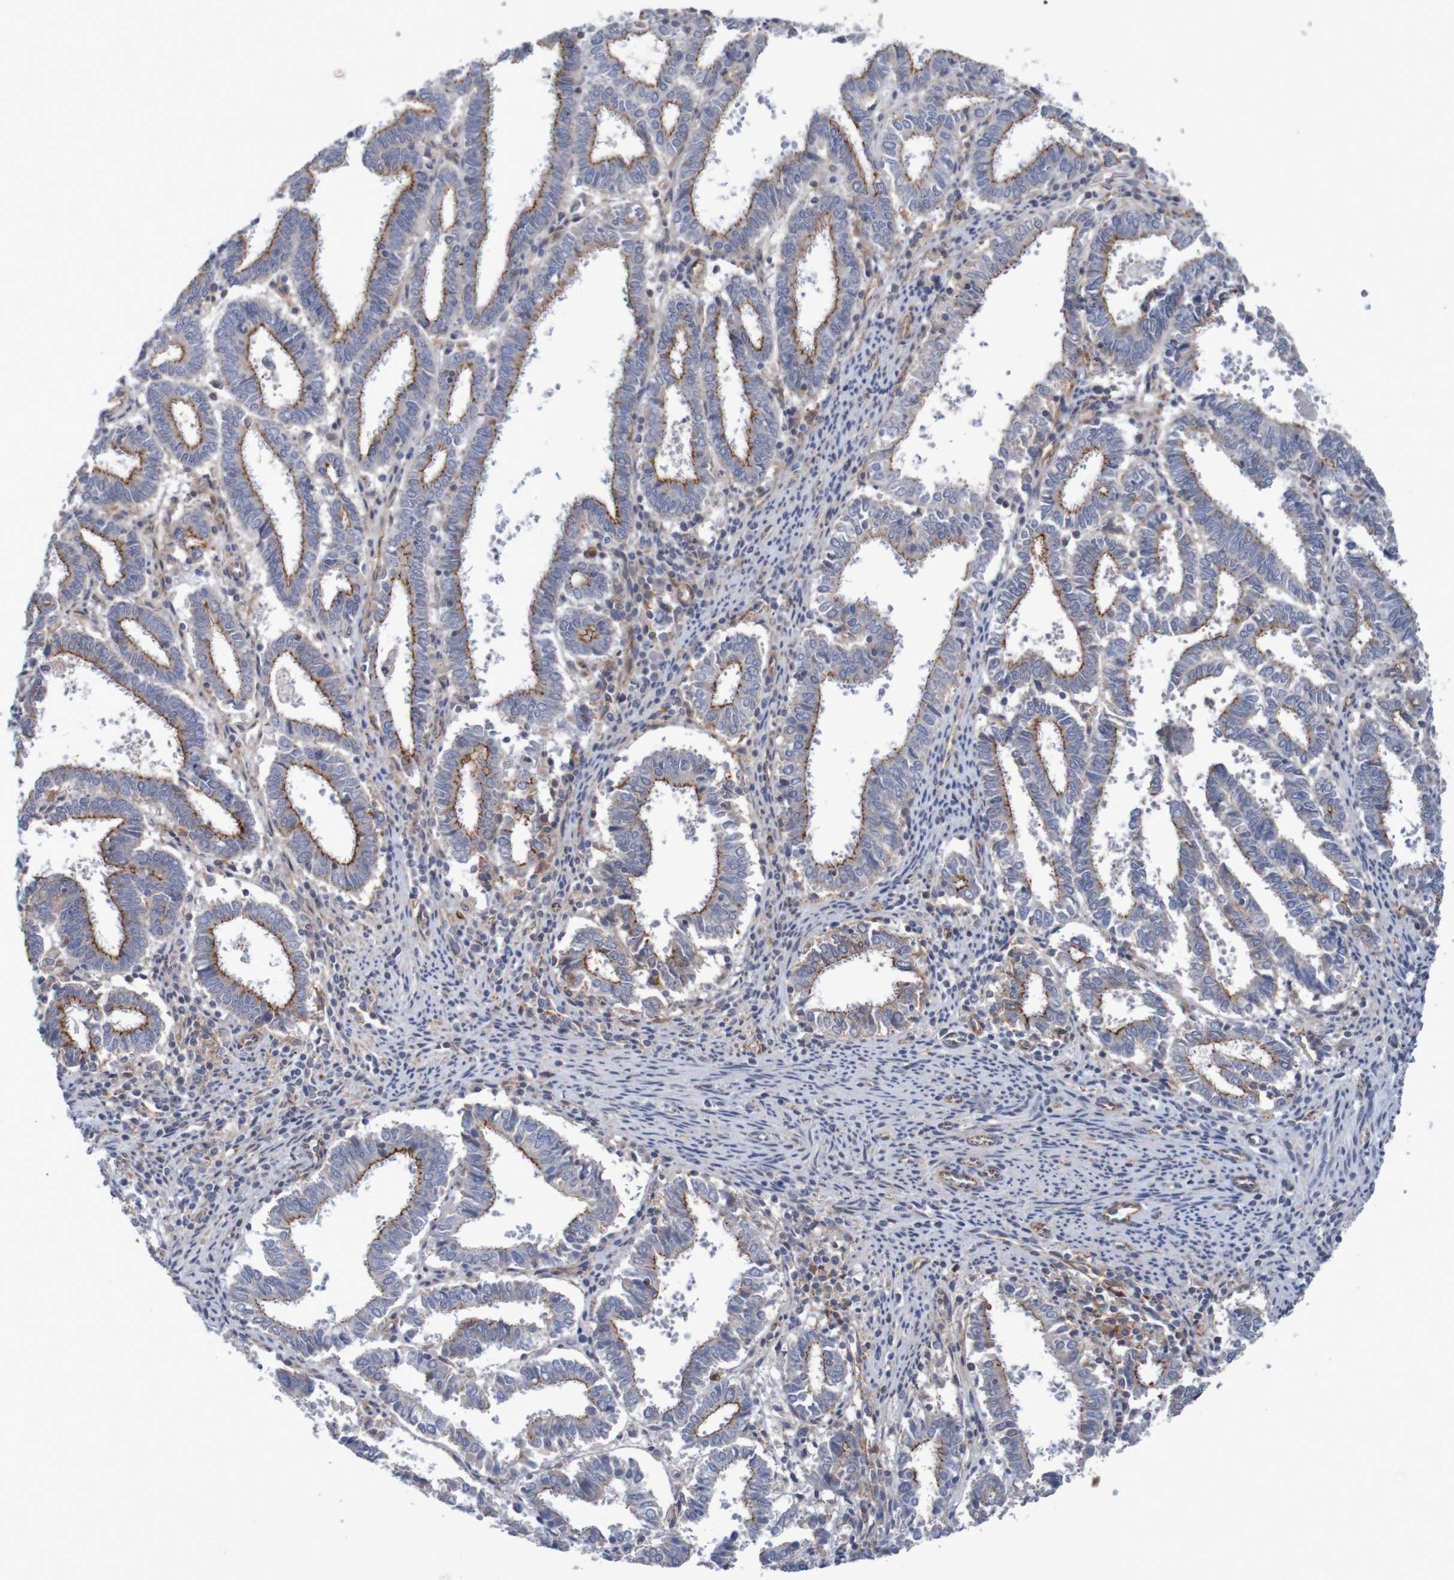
{"staining": {"intensity": "moderate", "quantity": "25%-75%", "location": "cytoplasmic/membranous"}, "tissue": "endometrial cancer", "cell_type": "Tumor cells", "image_type": "cancer", "snomed": [{"axis": "morphology", "description": "Adenocarcinoma, NOS"}, {"axis": "topography", "description": "Uterus"}], "caption": "Immunohistochemical staining of endometrial cancer (adenocarcinoma) reveals moderate cytoplasmic/membranous protein positivity in approximately 25%-75% of tumor cells.", "gene": "NECTIN2", "patient": {"sex": "female", "age": 83}}